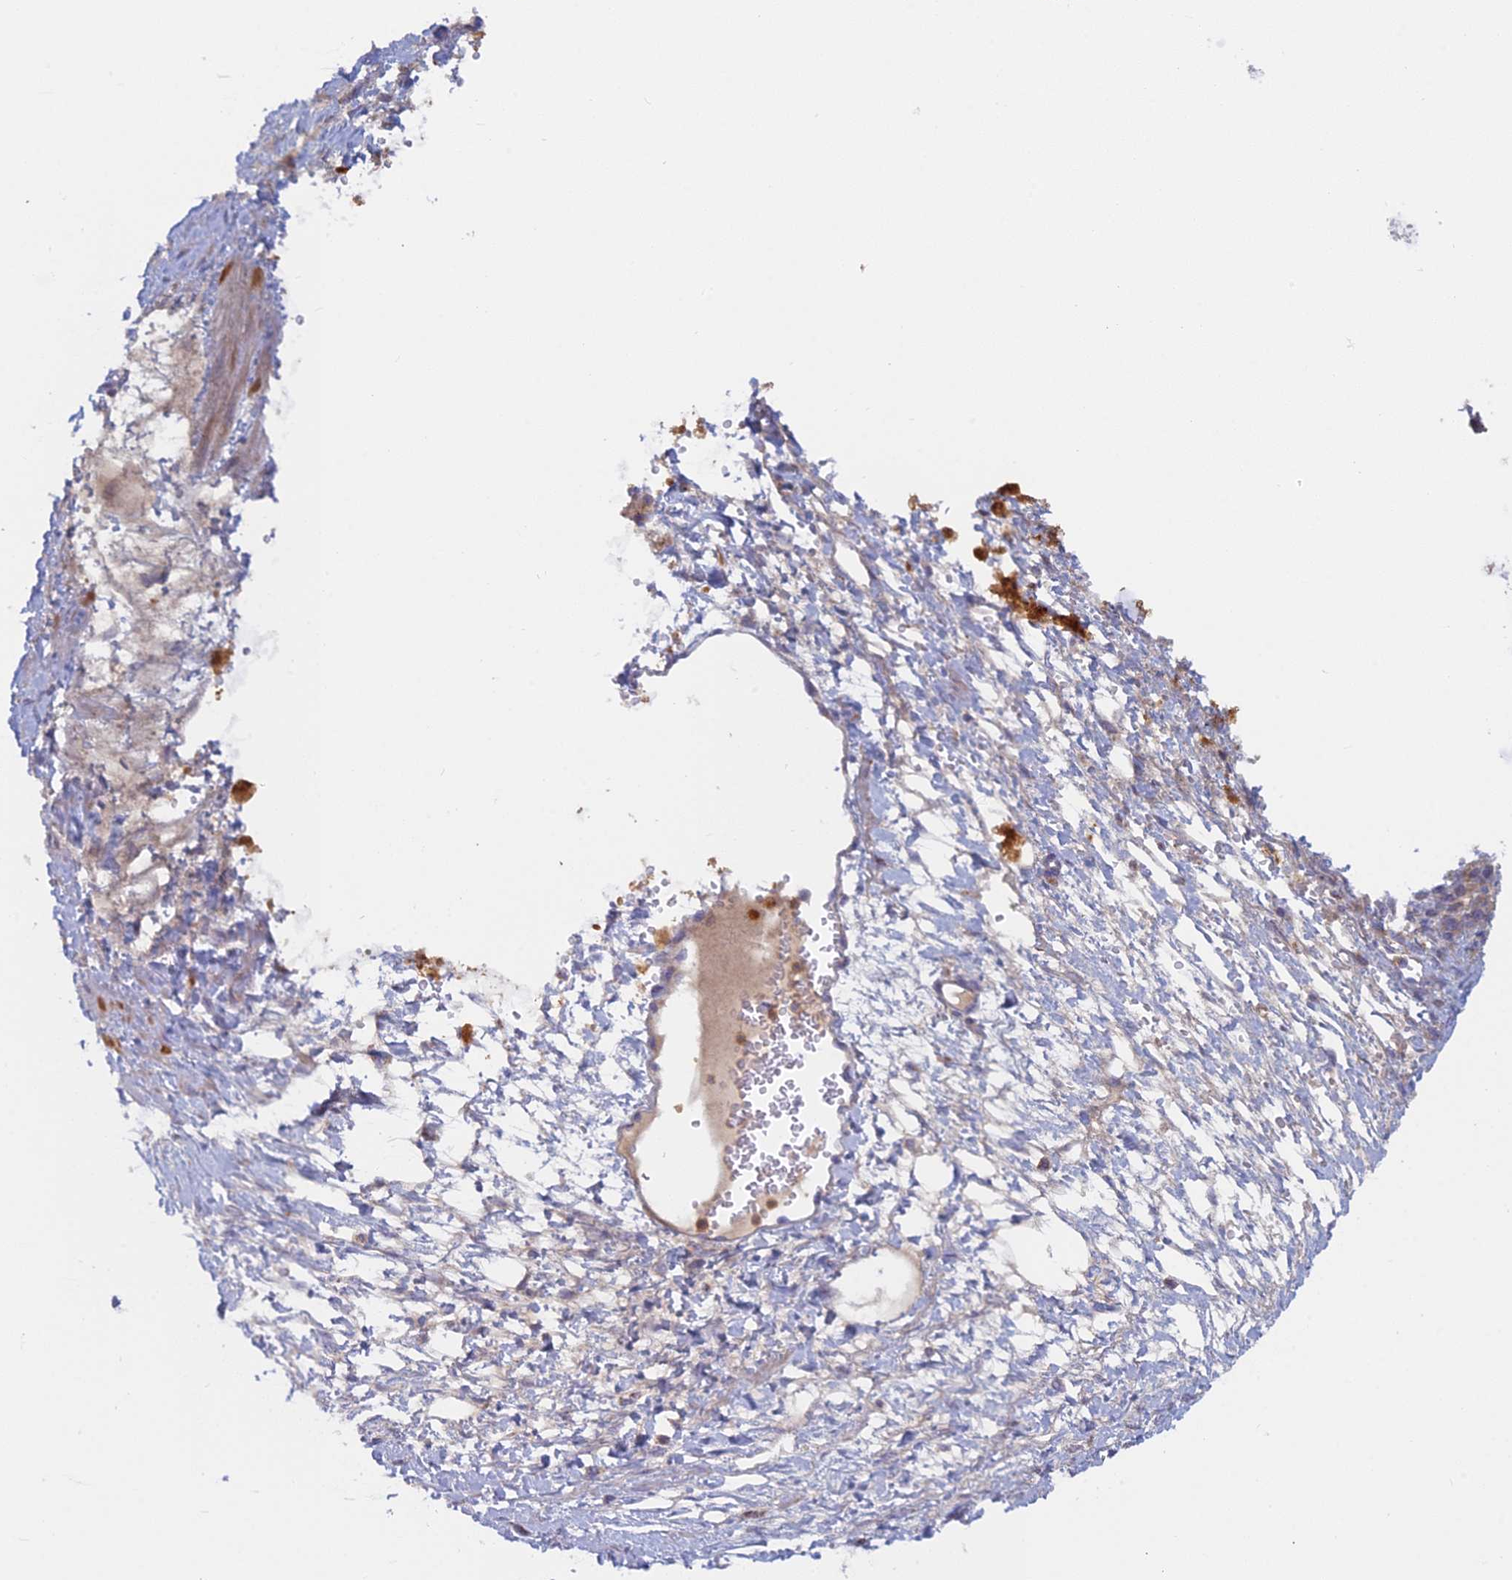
{"staining": {"intensity": "weak", "quantity": "25%-75%", "location": "cytoplasmic/membranous"}, "tissue": "ovarian cancer", "cell_type": "Tumor cells", "image_type": "cancer", "snomed": [{"axis": "morphology", "description": "Cystadenocarcinoma, mucinous, NOS"}, {"axis": "topography", "description": "Ovary"}], "caption": "A micrograph of human ovarian mucinous cystadenocarcinoma stained for a protein reveals weak cytoplasmic/membranous brown staining in tumor cells.", "gene": "IFTAP", "patient": {"sex": "female", "age": 73}}